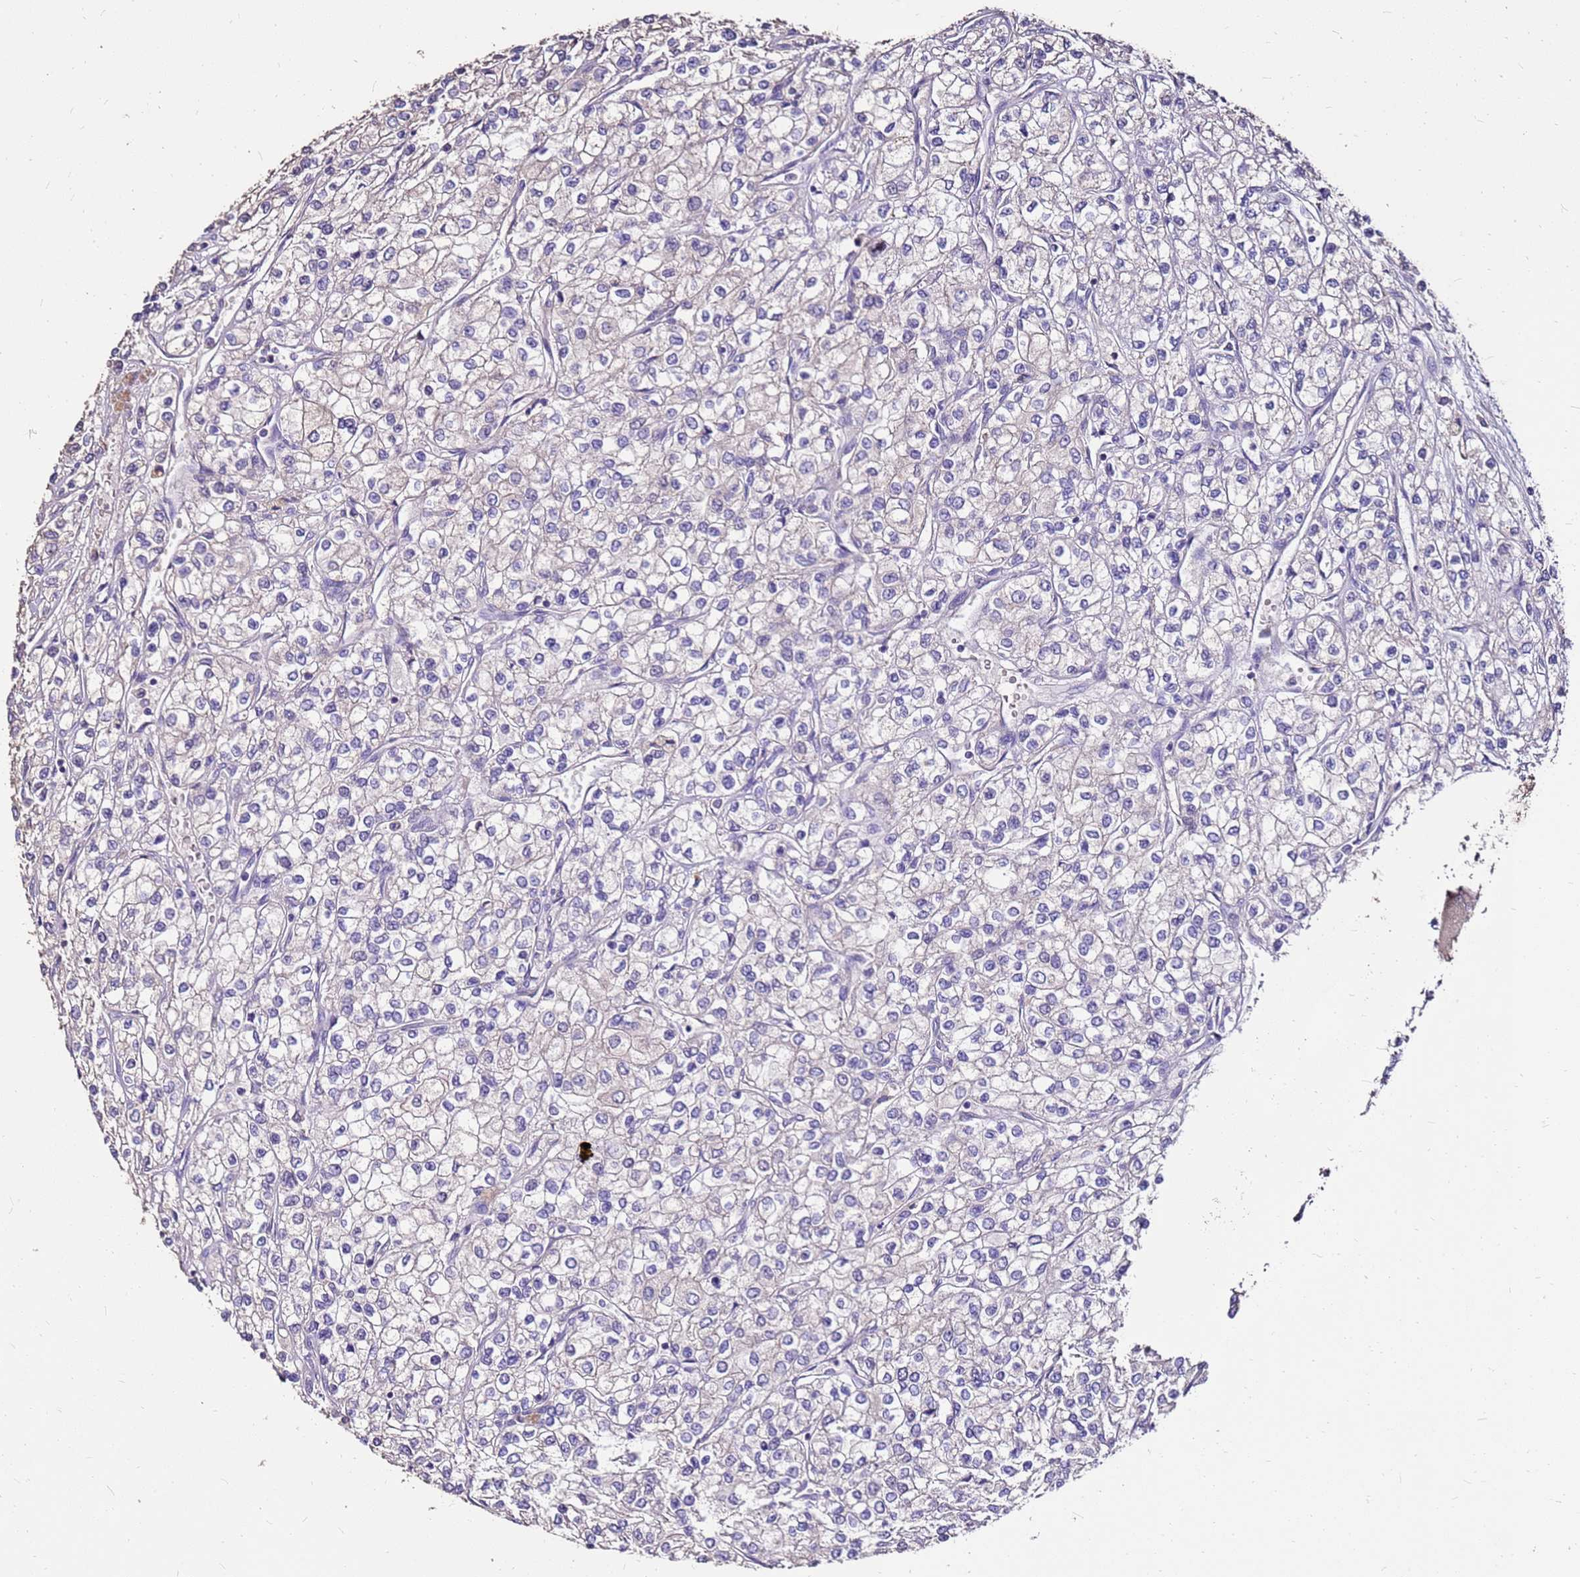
{"staining": {"intensity": "negative", "quantity": "none", "location": "none"}, "tissue": "renal cancer", "cell_type": "Tumor cells", "image_type": "cancer", "snomed": [{"axis": "morphology", "description": "Adenocarcinoma, NOS"}, {"axis": "topography", "description": "Kidney"}], "caption": "This micrograph is of renal adenocarcinoma stained with immunohistochemistry (IHC) to label a protein in brown with the nuclei are counter-stained blue. There is no staining in tumor cells.", "gene": "EXD3", "patient": {"sex": "male", "age": 80}}